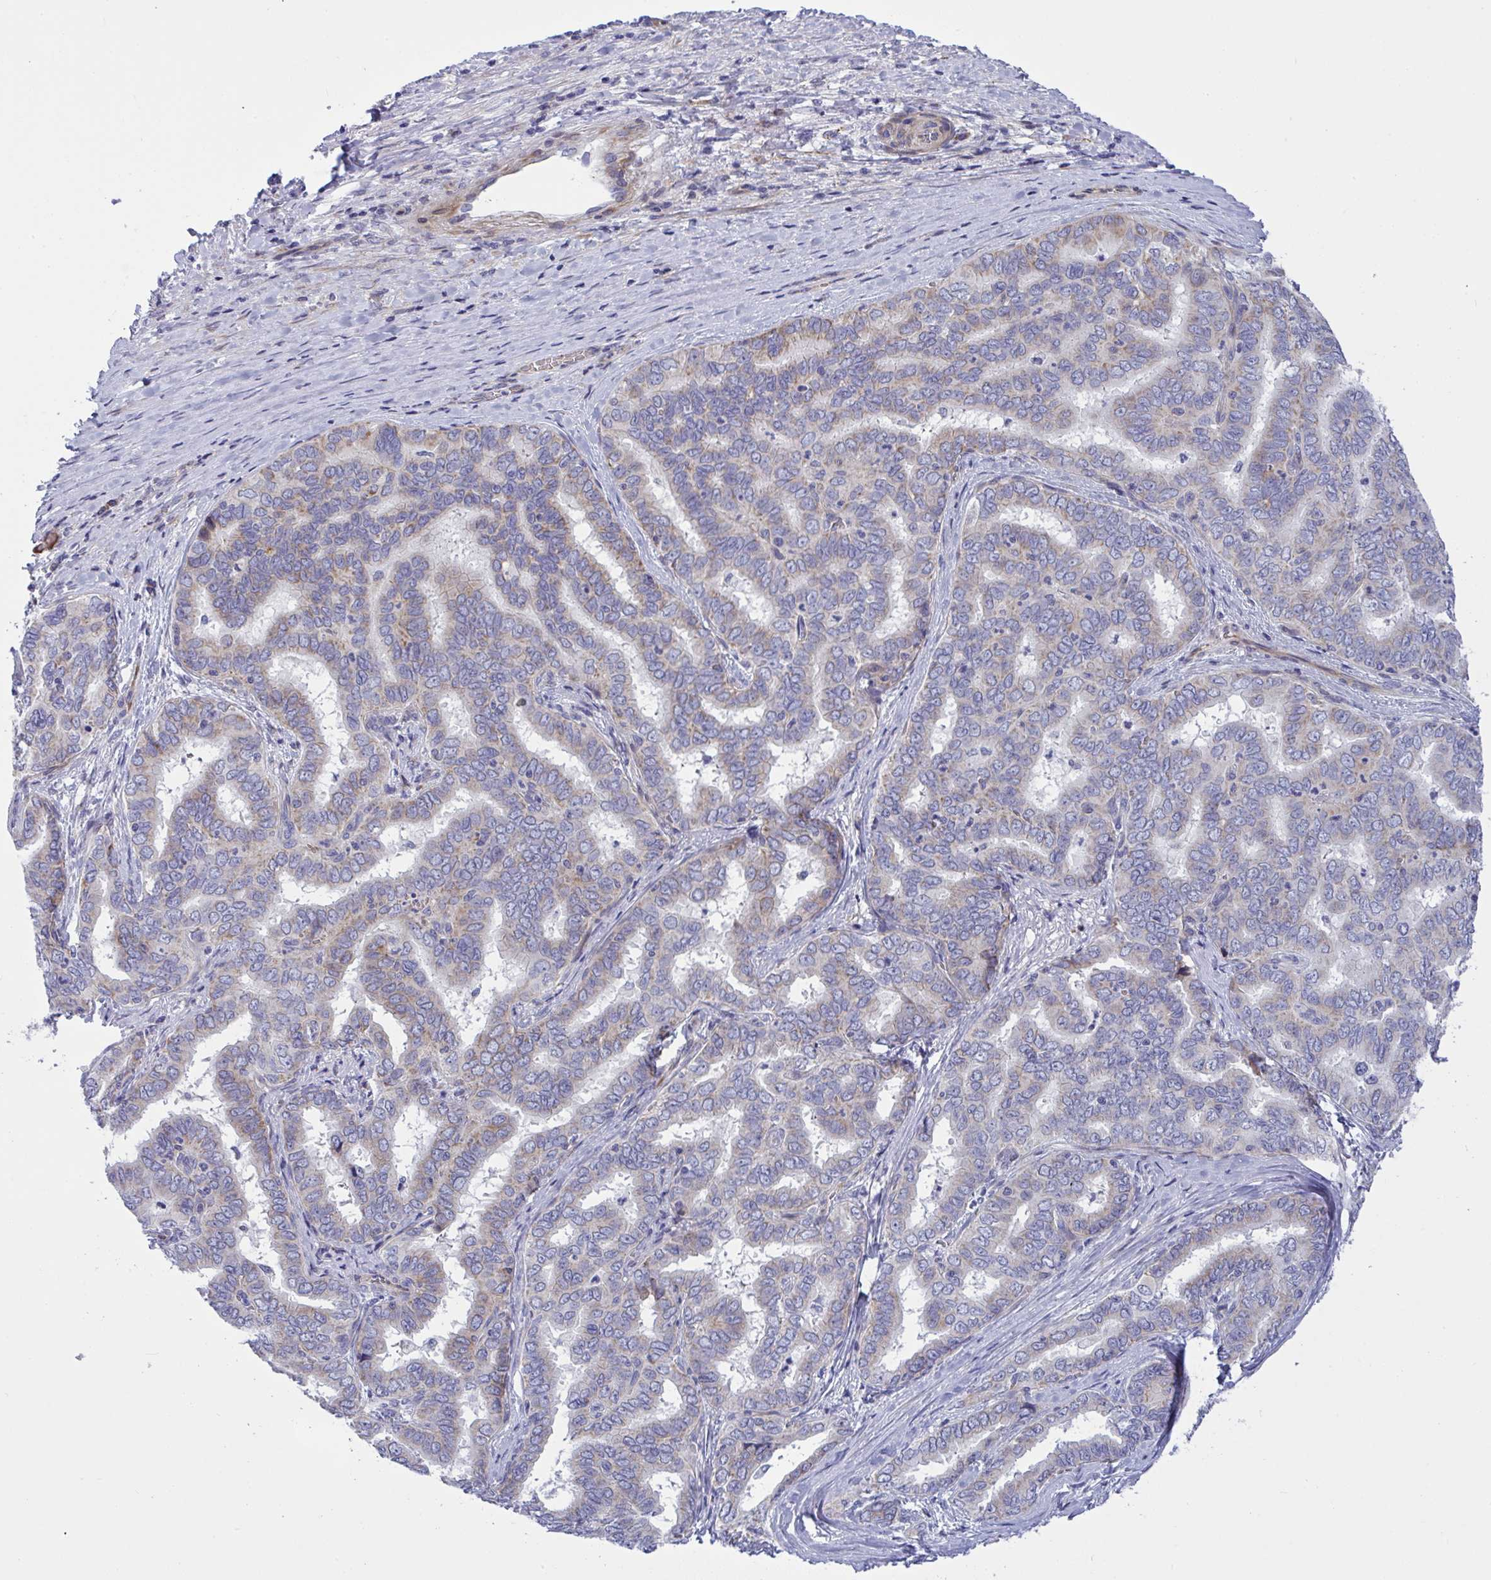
{"staining": {"intensity": "weak", "quantity": "<25%", "location": "cytoplasmic/membranous"}, "tissue": "liver cancer", "cell_type": "Tumor cells", "image_type": "cancer", "snomed": [{"axis": "morphology", "description": "Cholangiocarcinoma"}, {"axis": "topography", "description": "Liver"}], "caption": "Immunohistochemistry (IHC) histopathology image of human liver cholangiocarcinoma stained for a protein (brown), which demonstrates no positivity in tumor cells. The staining is performed using DAB (3,3'-diaminobenzidine) brown chromogen with nuclei counter-stained in using hematoxylin.", "gene": "NTN1", "patient": {"sex": "female", "age": 64}}